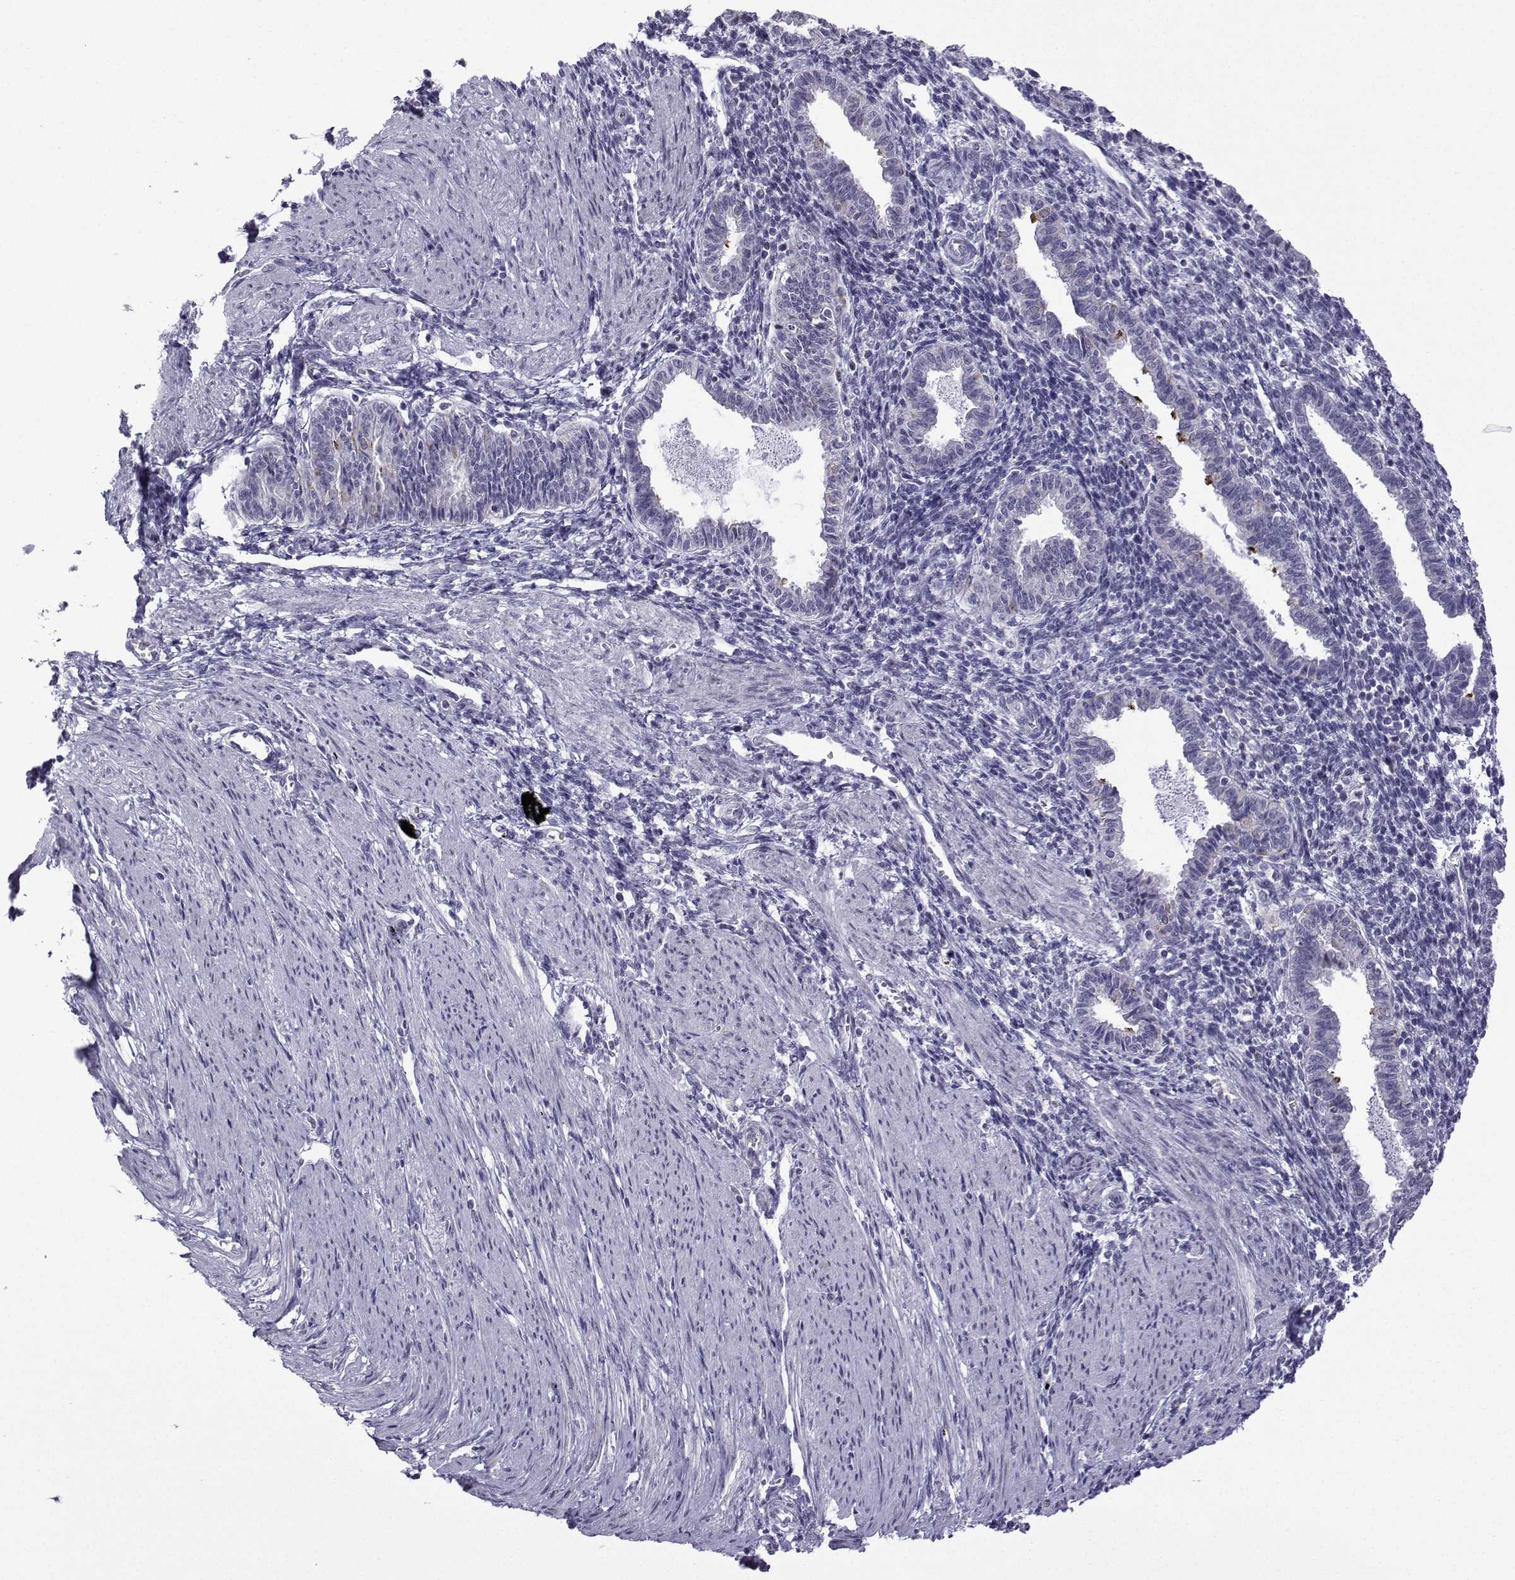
{"staining": {"intensity": "negative", "quantity": "none", "location": "none"}, "tissue": "endometrium", "cell_type": "Cells in endometrial stroma", "image_type": "normal", "snomed": [{"axis": "morphology", "description": "Normal tissue, NOS"}, {"axis": "topography", "description": "Endometrium"}], "caption": "Image shows no protein expression in cells in endometrial stroma of normal endometrium. (Stains: DAB (3,3'-diaminobenzidine) IHC with hematoxylin counter stain, Microscopy: brightfield microscopy at high magnification).", "gene": "CFAP70", "patient": {"sex": "female", "age": 37}}